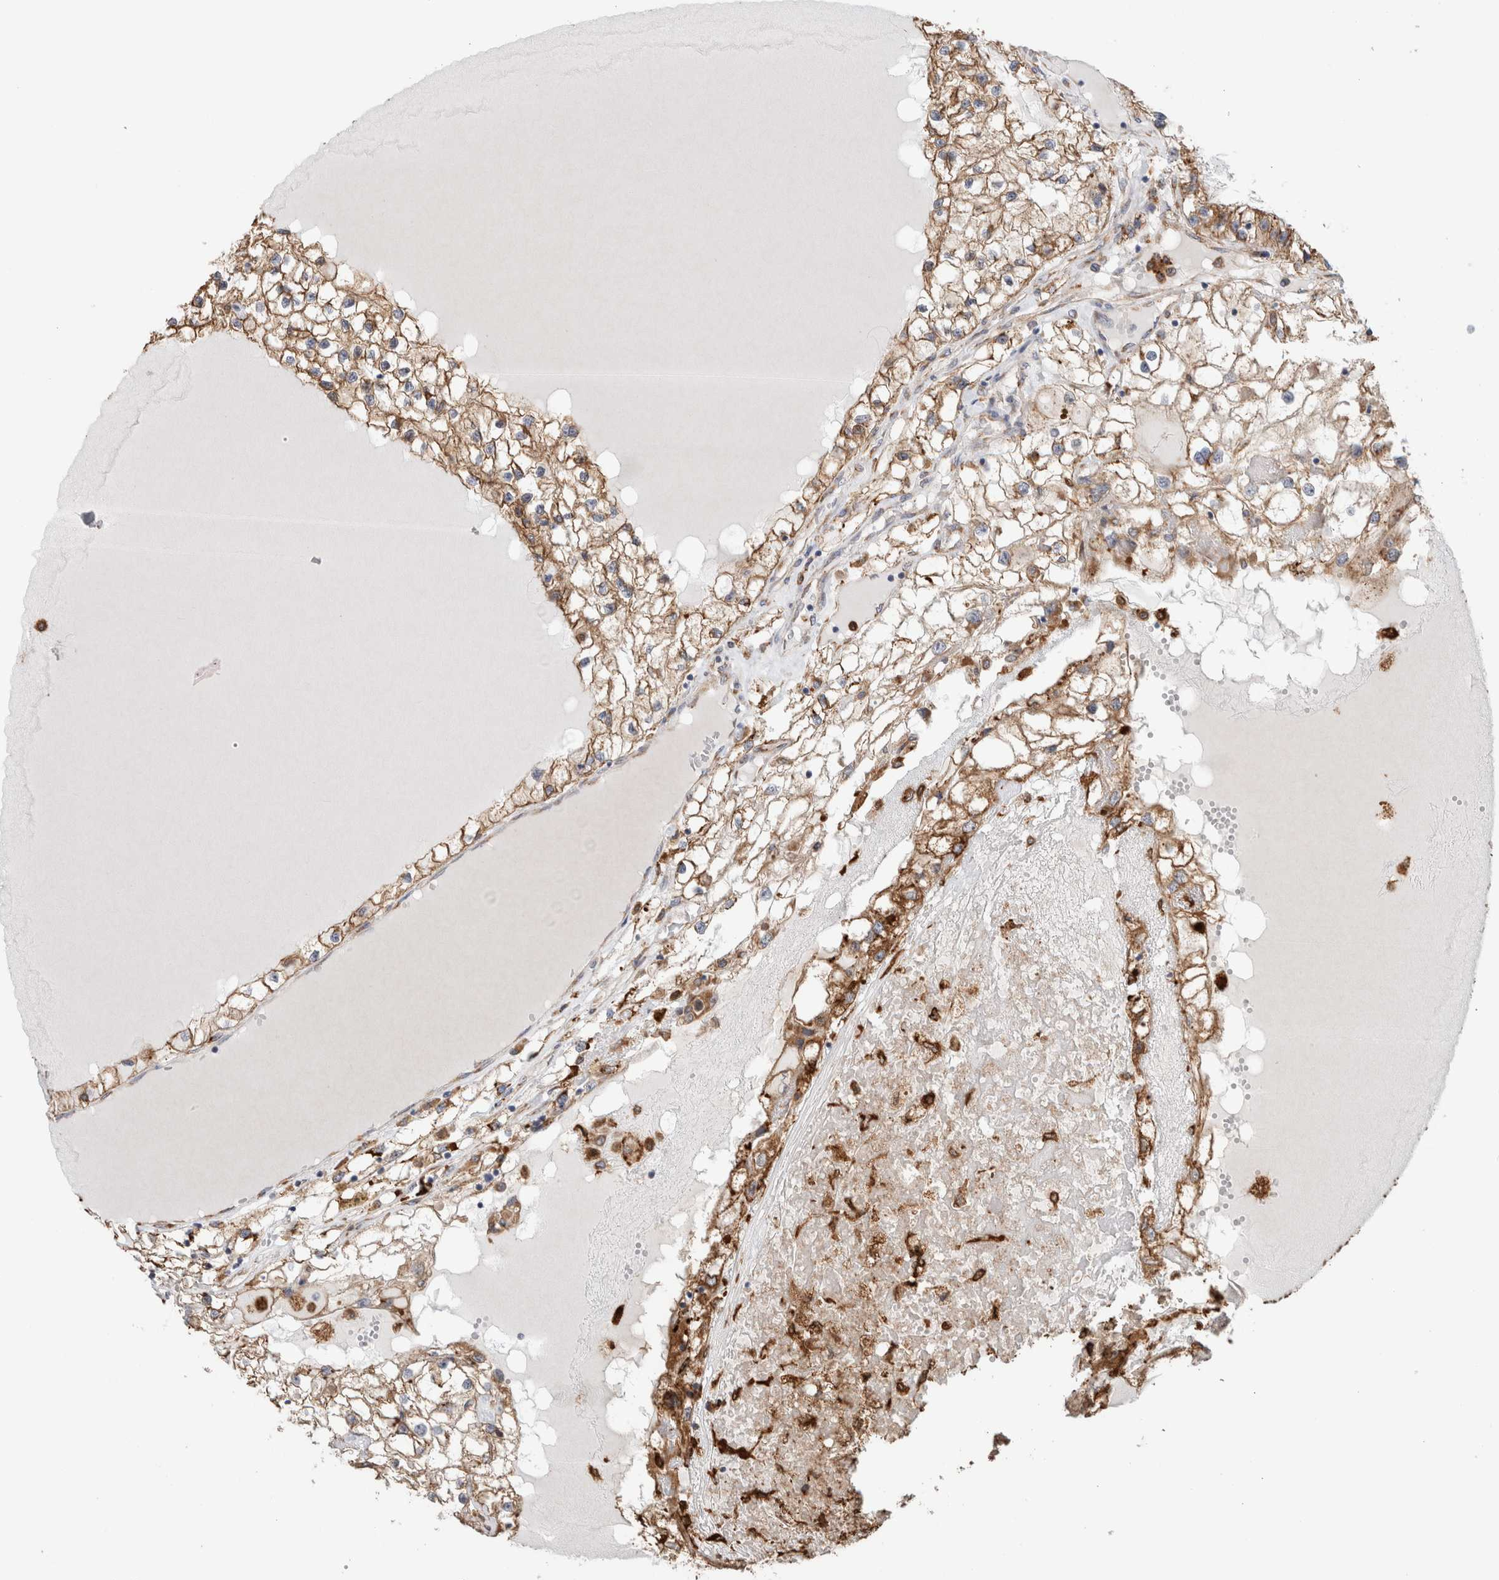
{"staining": {"intensity": "moderate", "quantity": ">75%", "location": "cytoplasmic/membranous"}, "tissue": "renal cancer", "cell_type": "Tumor cells", "image_type": "cancer", "snomed": [{"axis": "morphology", "description": "Adenocarcinoma, NOS"}, {"axis": "topography", "description": "Kidney"}], "caption": "IHC micrograph of human renal adenocarcinoma stained for a protein (brown), which exhibits medium levels of moderate cytoplasmic/membranous expression in approximately >75% of tumor cells.", "gene": "P4HA1", "patient": {"sex": "male", "age": 68}}